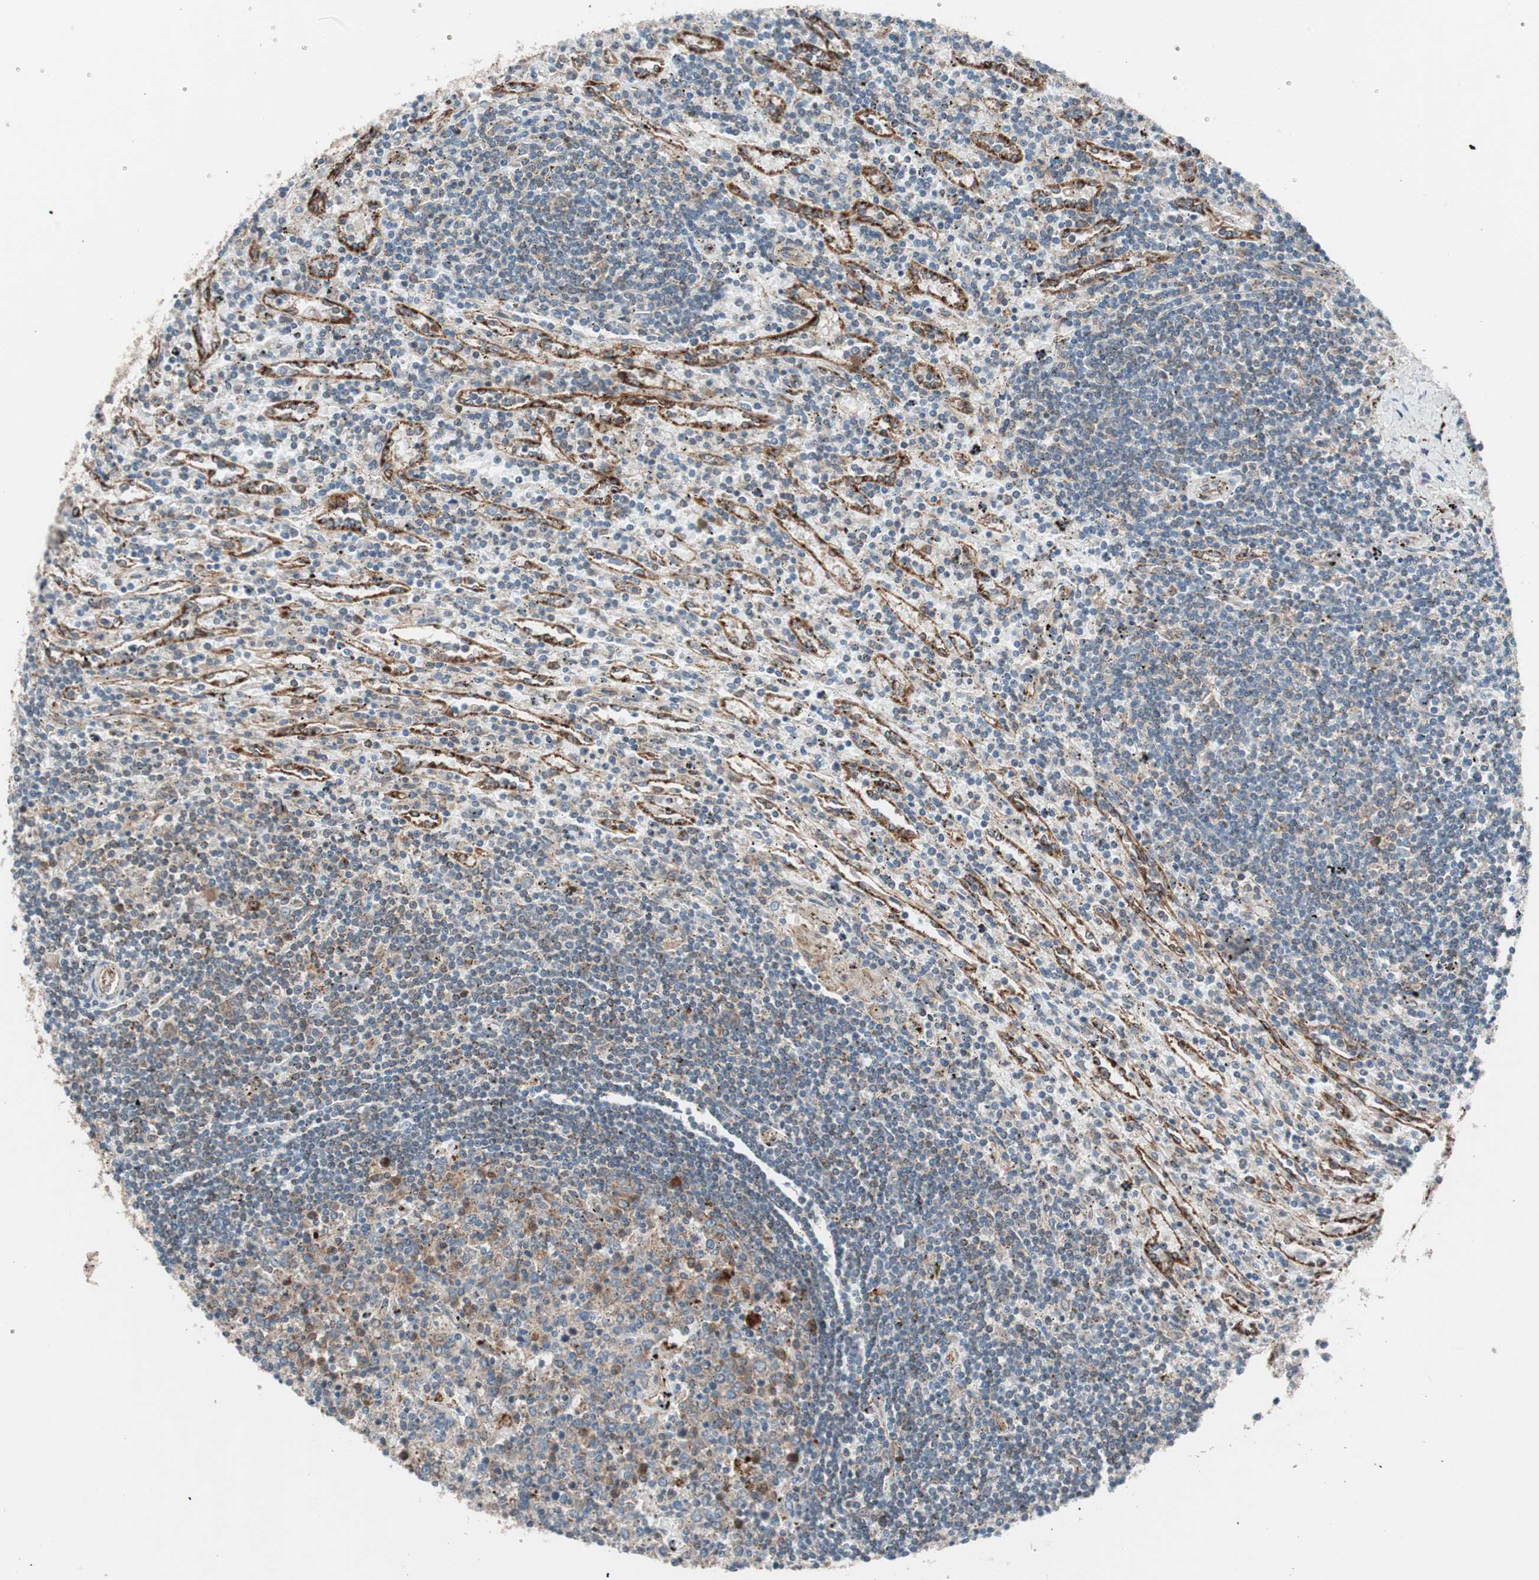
{"staining": {"intensity": "negative", "quantity": "none", "location": "none"}, "tissue": "lymphoma", "cell_type": "Tumor cells", "image_type": "cancer", "snomed": [{"axis": "morphology", "description": "Malignant lymphoma, non-Hodgkin's type, Low grade"}, {"axis": "topography", "description": "Spleen"}], "caption": "Immunohistochemistry image of malignant lymphoma, non-Hodgkin's type (low-grade) stained for a protein (brown), which displays no staining in tumor cells.", "gene": "CCL14", "patient": {"sex": "male", "age": 76}}